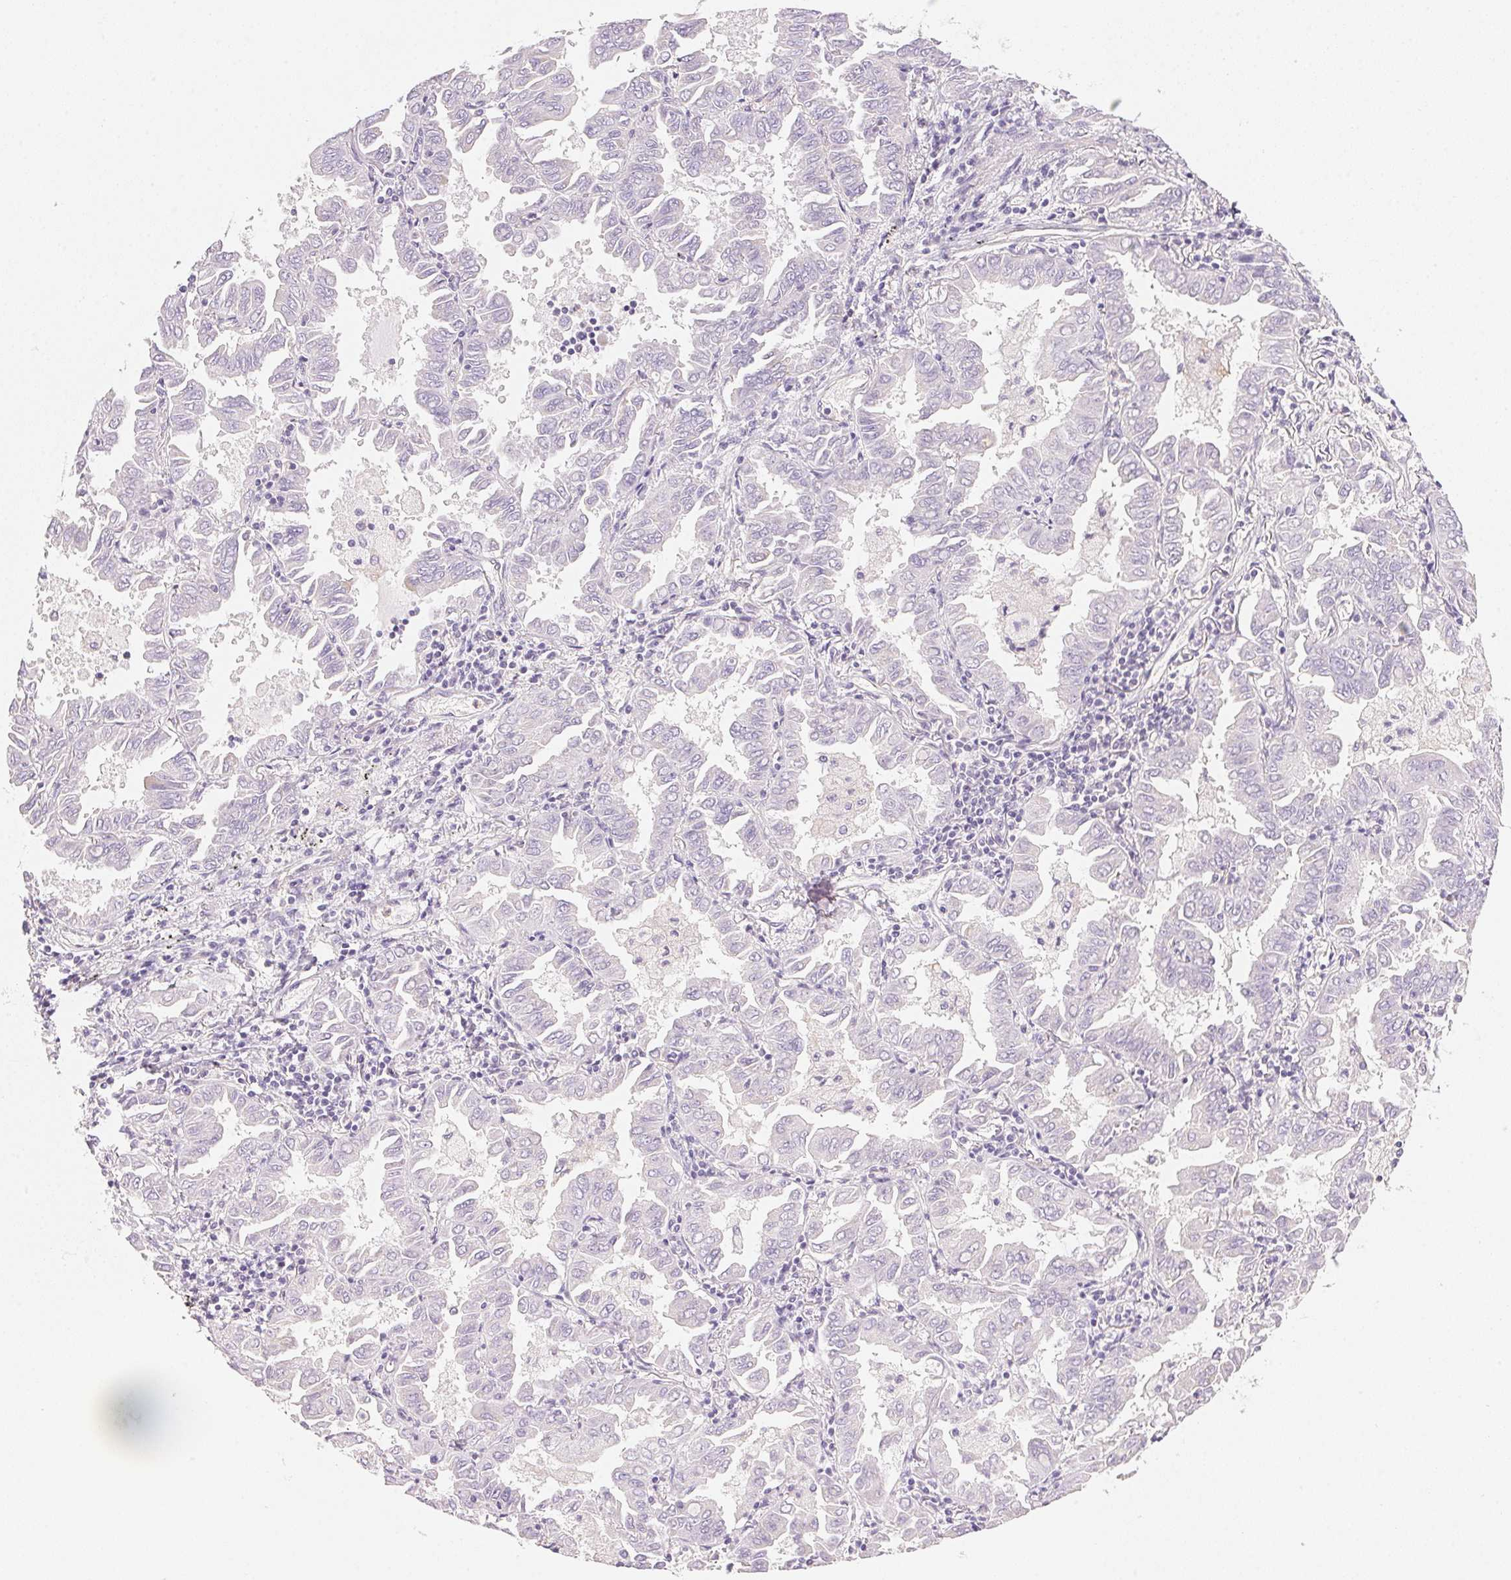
{"staining": {"intensity": "negative", "quantity": "none", "location": "none"}, "tissue": "lung cancer", "cell_type": "Tumor cells", "image_type": "cancer", "snomed": [{"axis": "morphology", "description": "Adenocarcinoma, NOS"}, {"axis": "topography", "description": "Lung"}], "caption": "An immunohistochemistry histopathology image of adenocarcinoma (lung) is shown. There is no staining in tumor cells of adenocarcinoma (lung). Brightfield microscopy of immunohistochemistry (IHC) stained with DAB (3,3'-diaminobenzidine) (brown) and hematoxylin (blue), captured at high magnification.", "gene": "SMTN", "patient": {"sex": "male", "age": 64}}